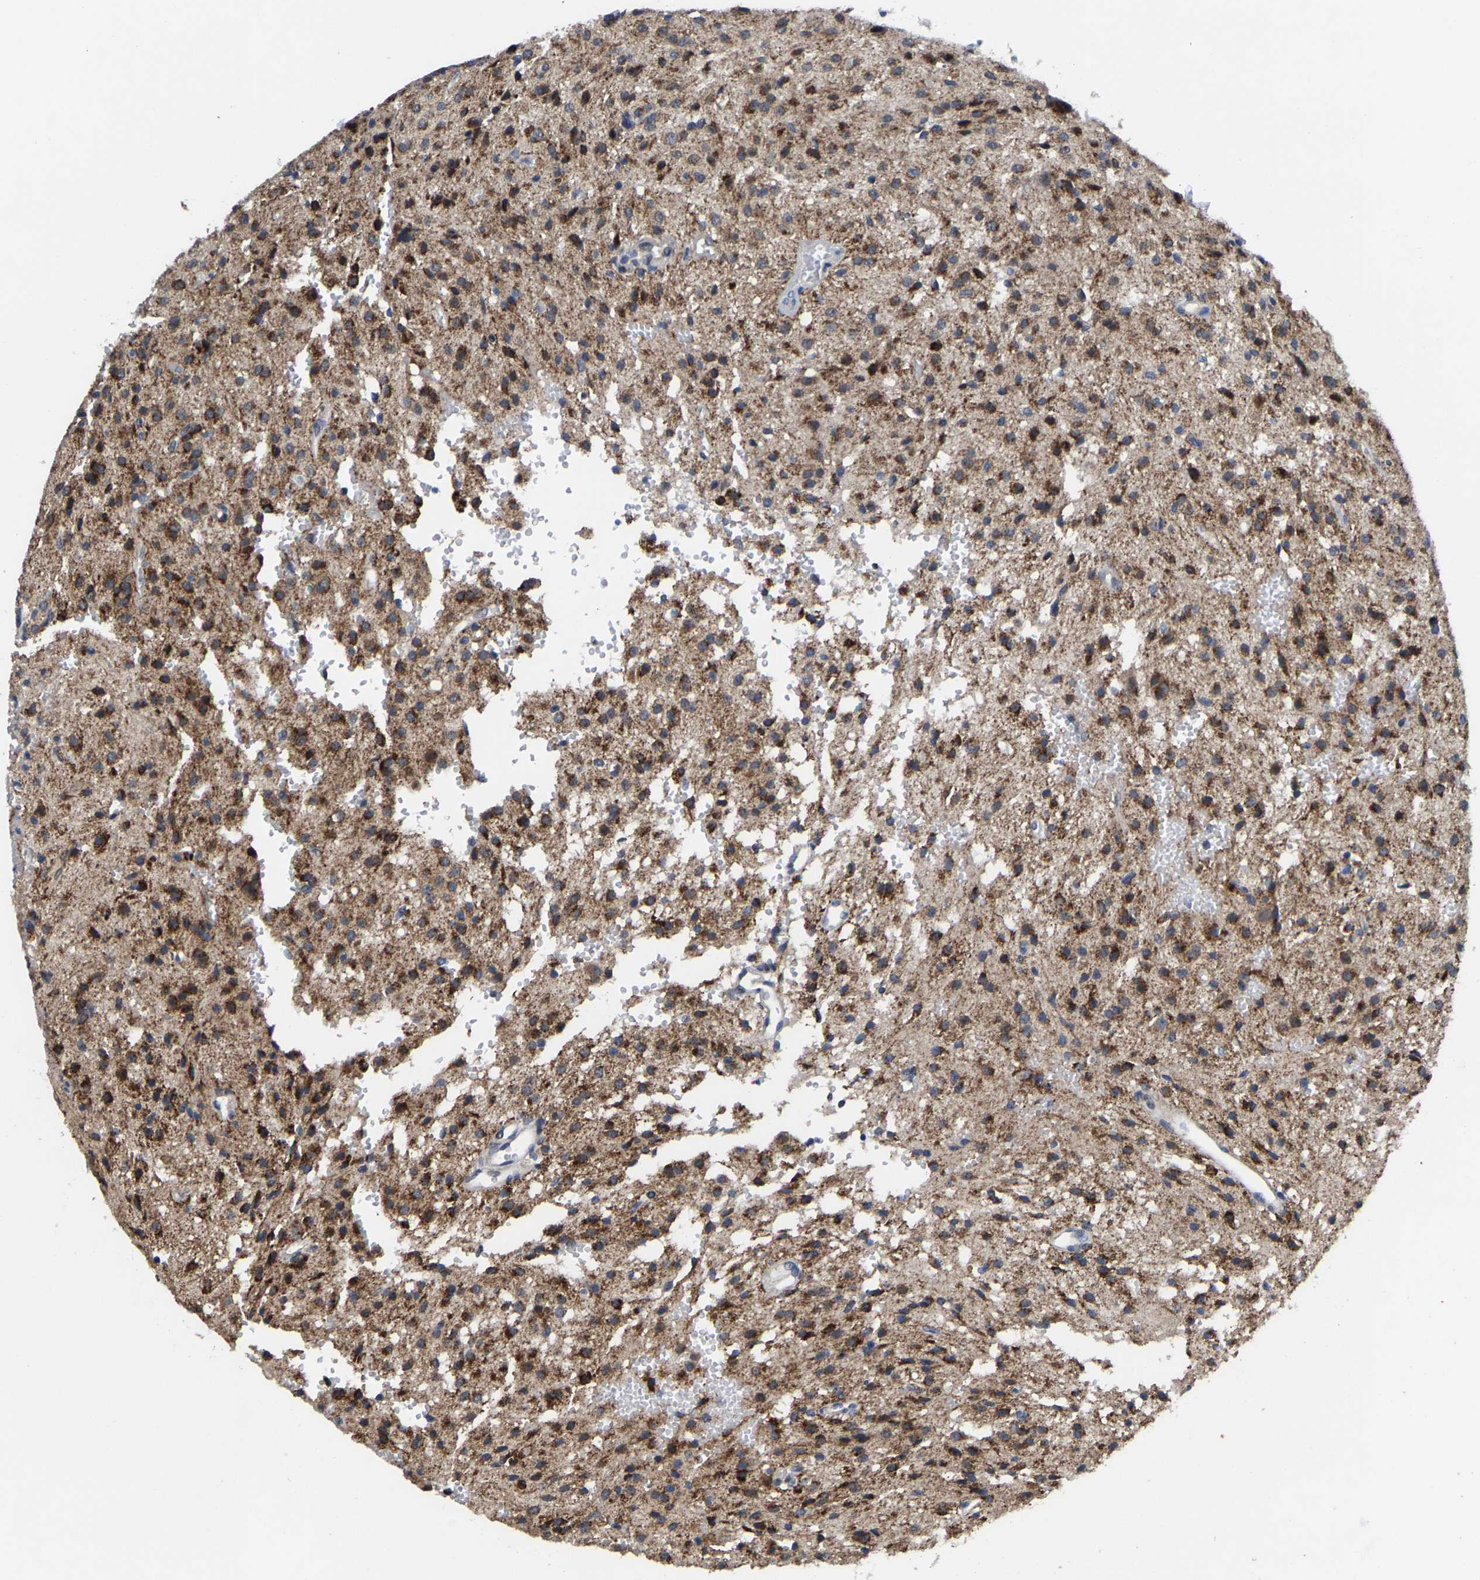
{"staining": {"intensity": "strong", "quantity": "25%-75%", "location": "cytoplasmic/membranous"}, "tissue": "glioma", "cell_type": "Tumor cells", "image_type": "cancer", "snomed": [{"axis": "morphology", "description": "Glioma, malignant, High grade"}, {"axis": "topography", "description": "Brain"}], "caption": "Brown immunohistochemical staining in human glioma demonstrates strong cytoplasmic/membranous expression in approximately 25%-75% of tumor cells.", "gene": "TDRKH", "patient": {"sex": "female", "age": 59}}